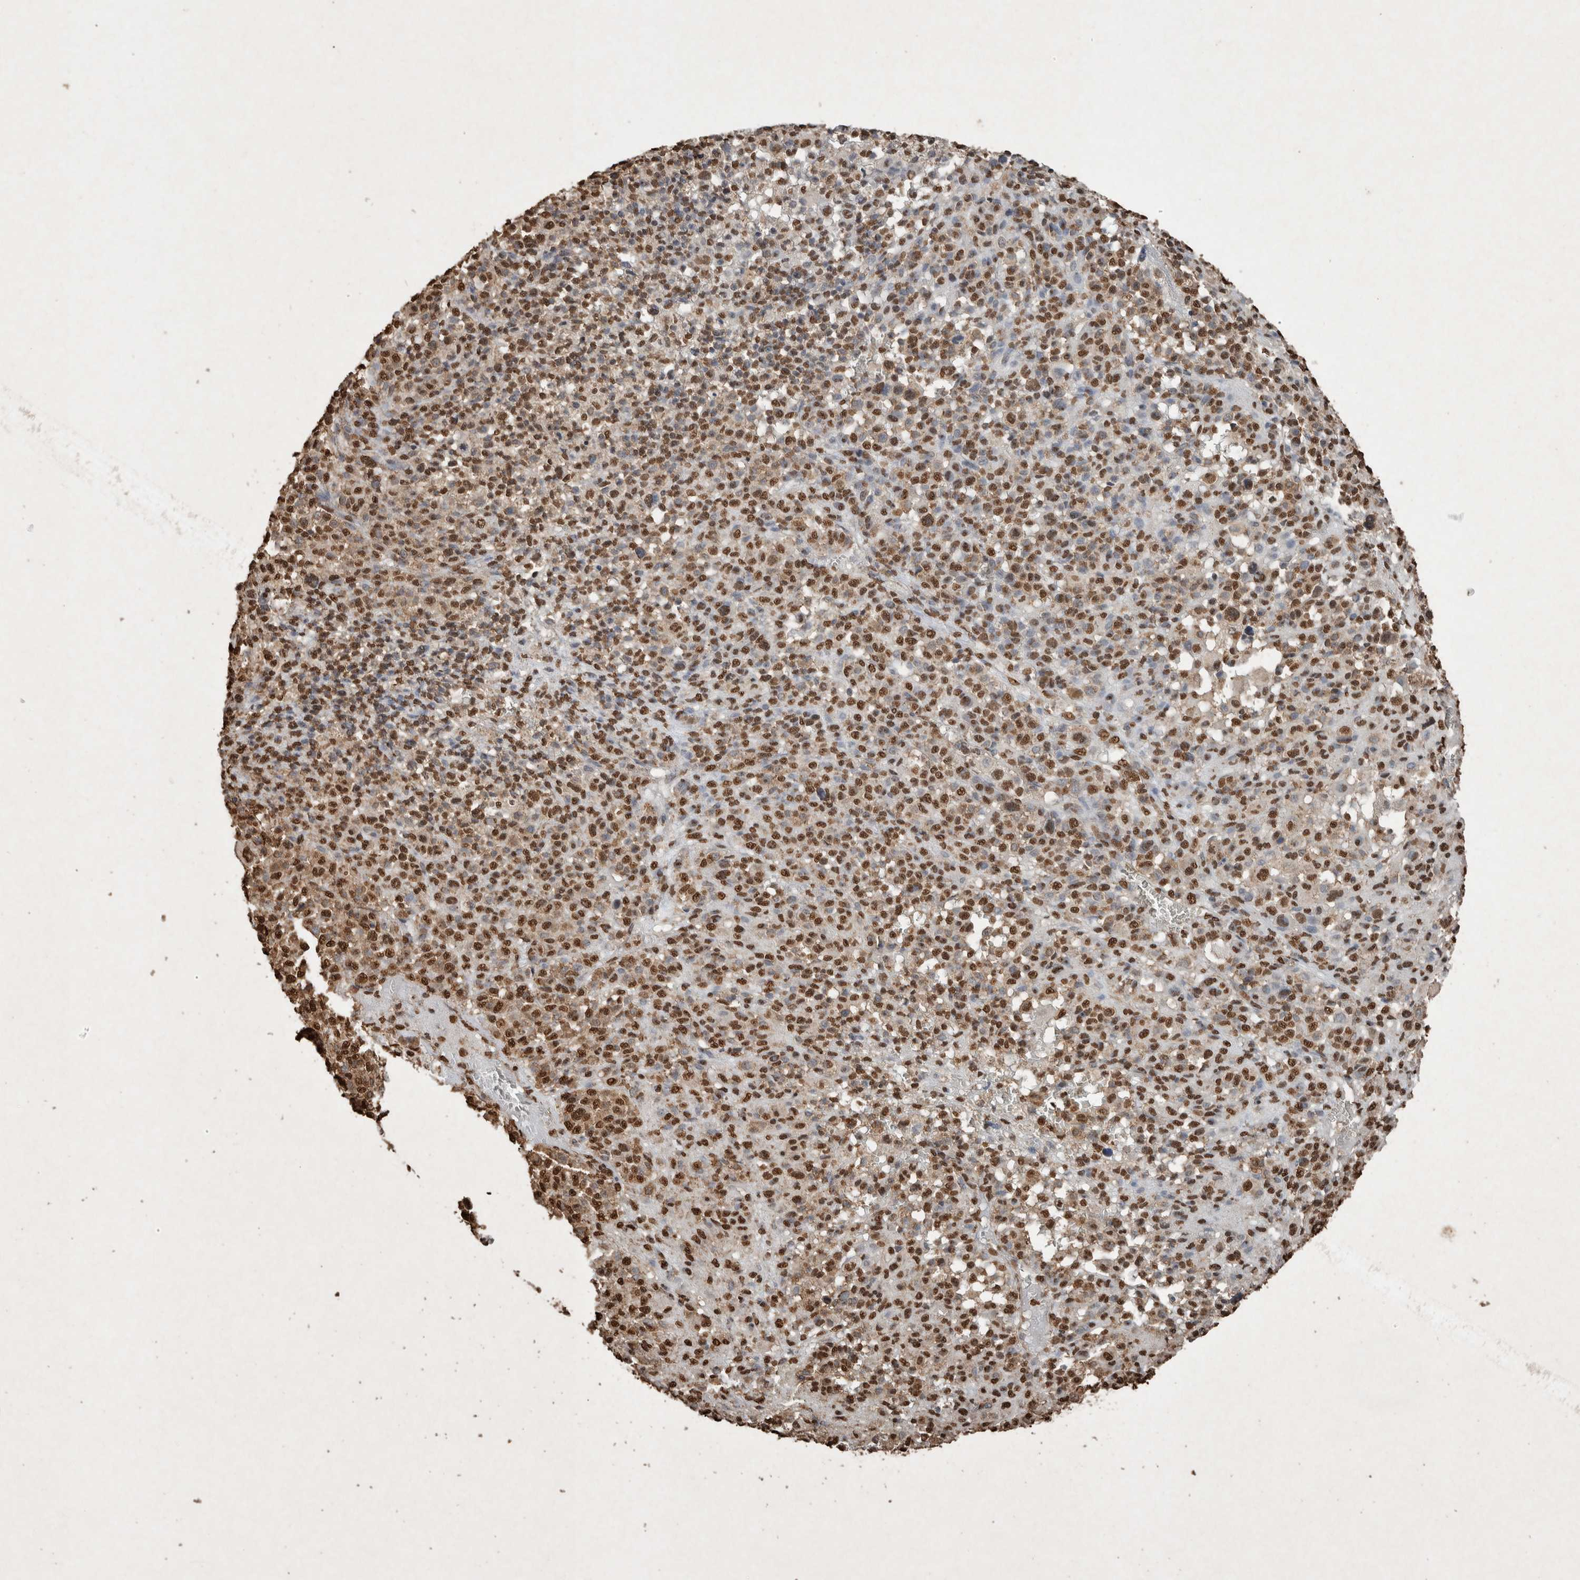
{"staining": {"intensity": "strong", "quantity": ">75%", "location": "nuclear"}, "tissue": "melanoma", "cell_type": "Tumor cells", "image_type": "cancer", "snomed": [{"axis": "morphology", "description": "Malignant melanoma, Metastatic site"}, {"axis": "topography", "description": "Skin"}], "caption": "Protein staining shows strong nuclear staining in about >75% of tumor cells in malignant melanoma (metastatic site). (brown staining indicates protein expression, while blue staining denotes nuclei).", "gene": "FSTL3", "patient": {"sex": "female", "age": 74}}